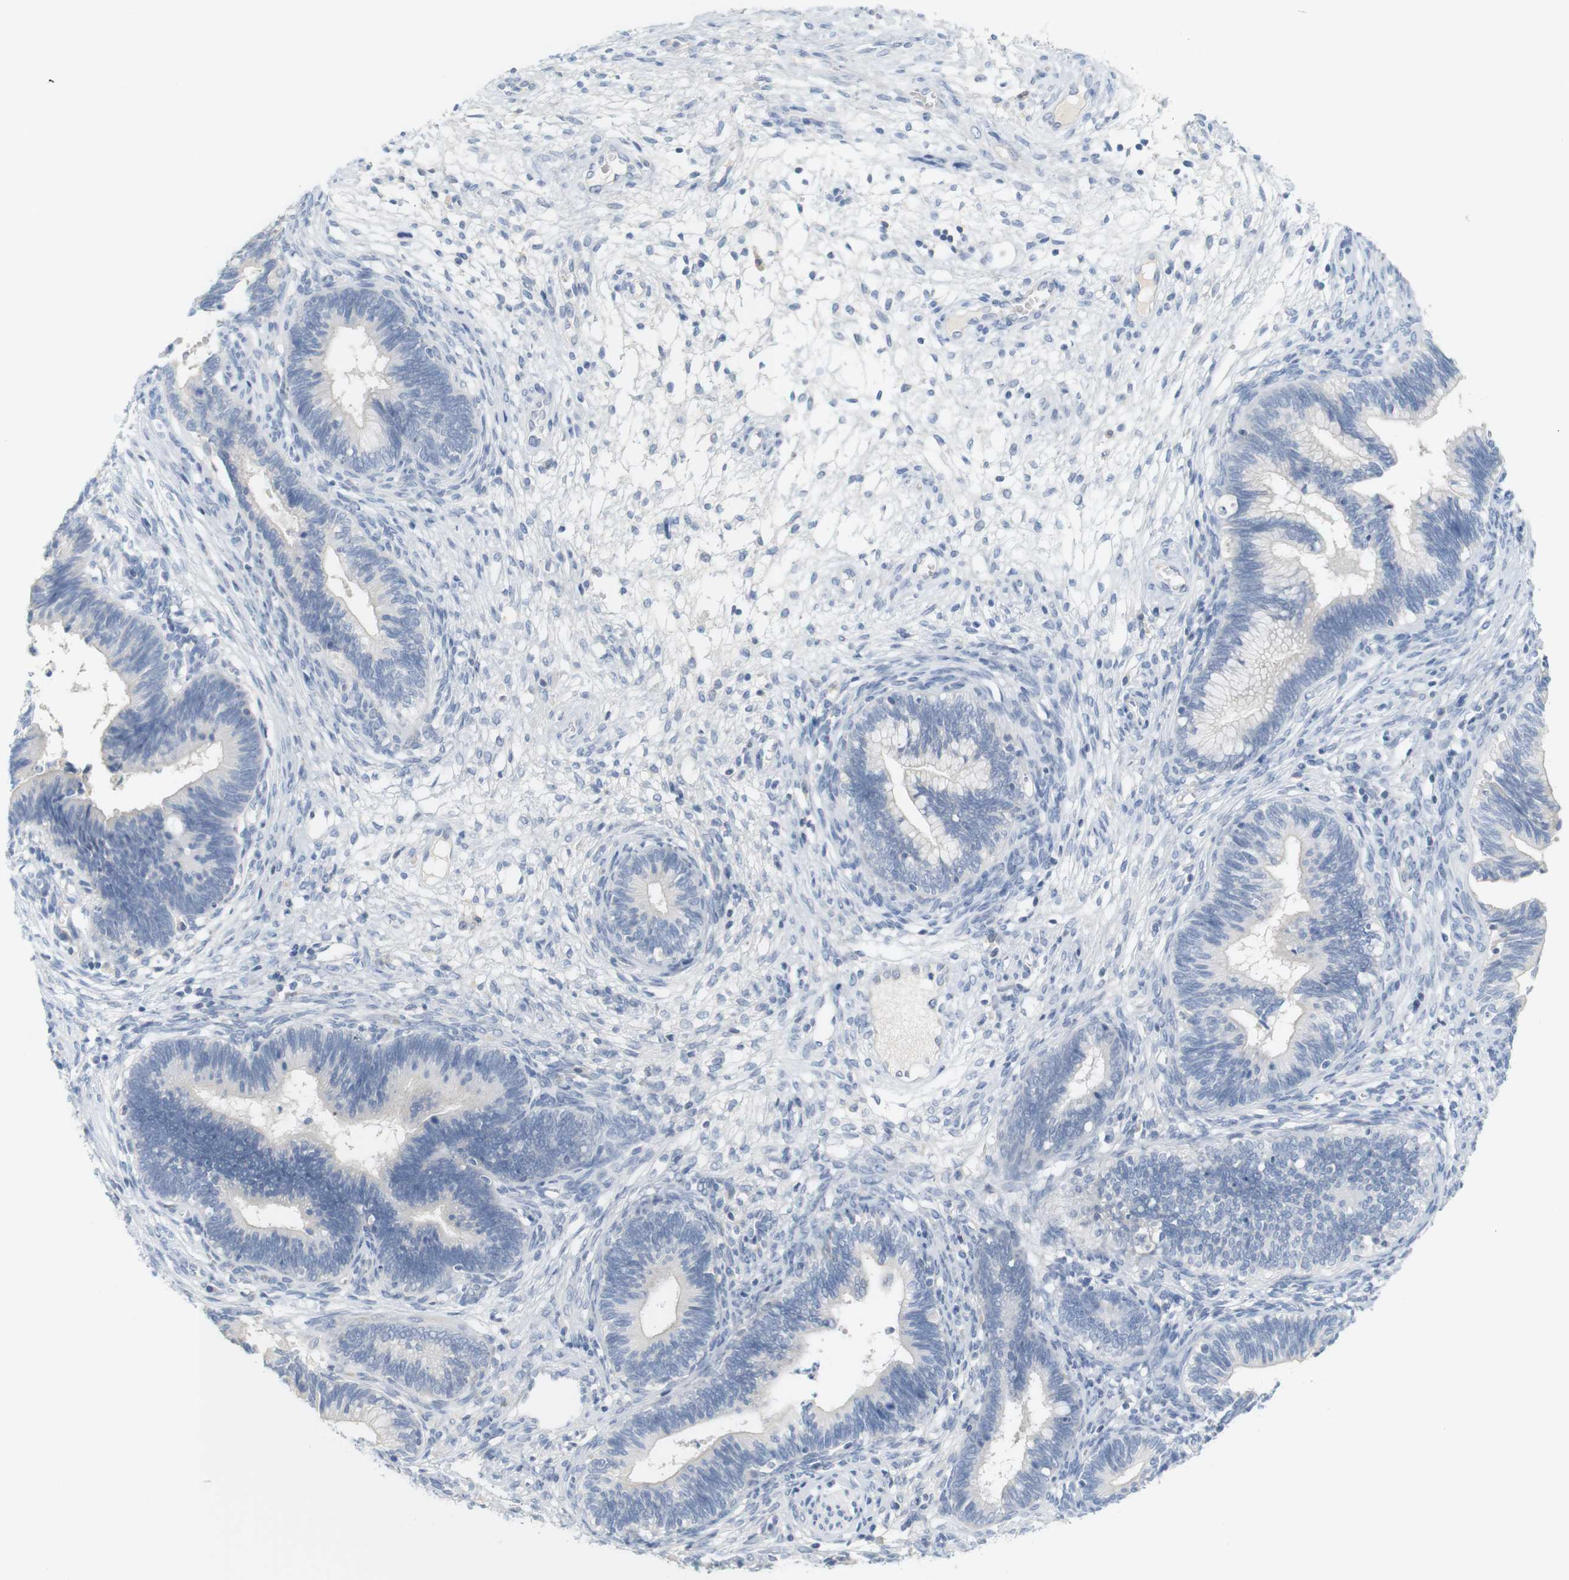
{"staining": {"intensity": "negative", "quantity": "none", "location": "none"}, "tissue": "cervical cancer", "cell_type": "Tumor cells", "image_type": "cancer", "snomed": [{"axis": "morphology", "description": "Adenocarcinoma, NOS"}, {"axis": "topography", "description": "Cervix"}], "caption": "Tumor cells are negative for protein expression in human cervical adenocarcinoma.", "gene": "RGS9", "patient": {"sex": "female", "age": 44}}